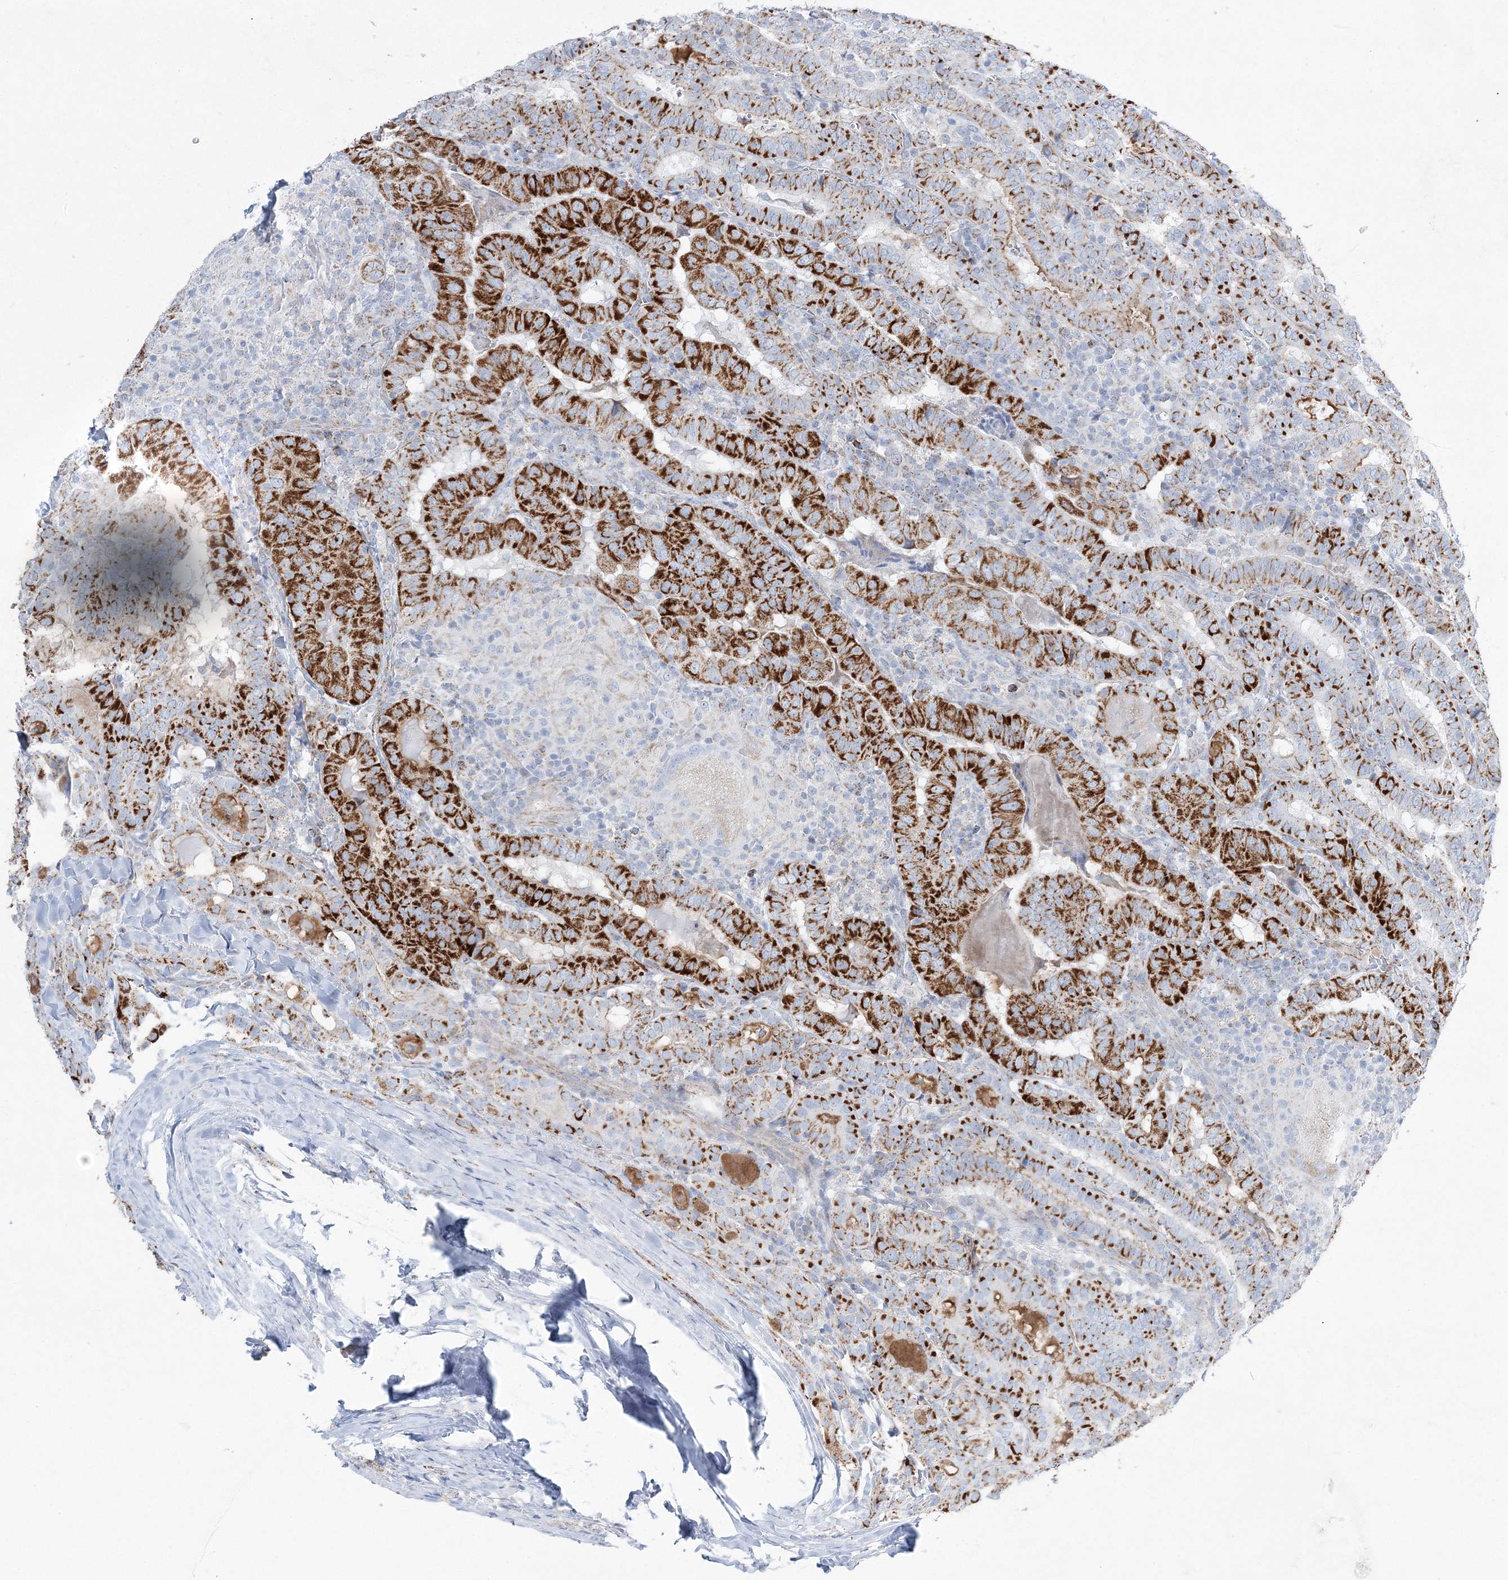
{"staining": {"intensity": "strong", "quantity": ">75%", "location": "cytoplasmic/membranous"}, "tissue": "thyroid cancer", "cell_type": "Tumor cells", "image_type": "cancer", "snomed": [{"axis": "morphology", "description": "Papillary adenocarcinoma, NOS"}, {"axis": "topography", "description": "Thyroid gland"}], "caption": "Thyroid cancer stained with a brown dye exhibits strong cytoplasmic/membranous positive positivity in about >75% of tumor cells.", "gene": "HIBCH", "patient": {"sex": "female", "age": 72}}